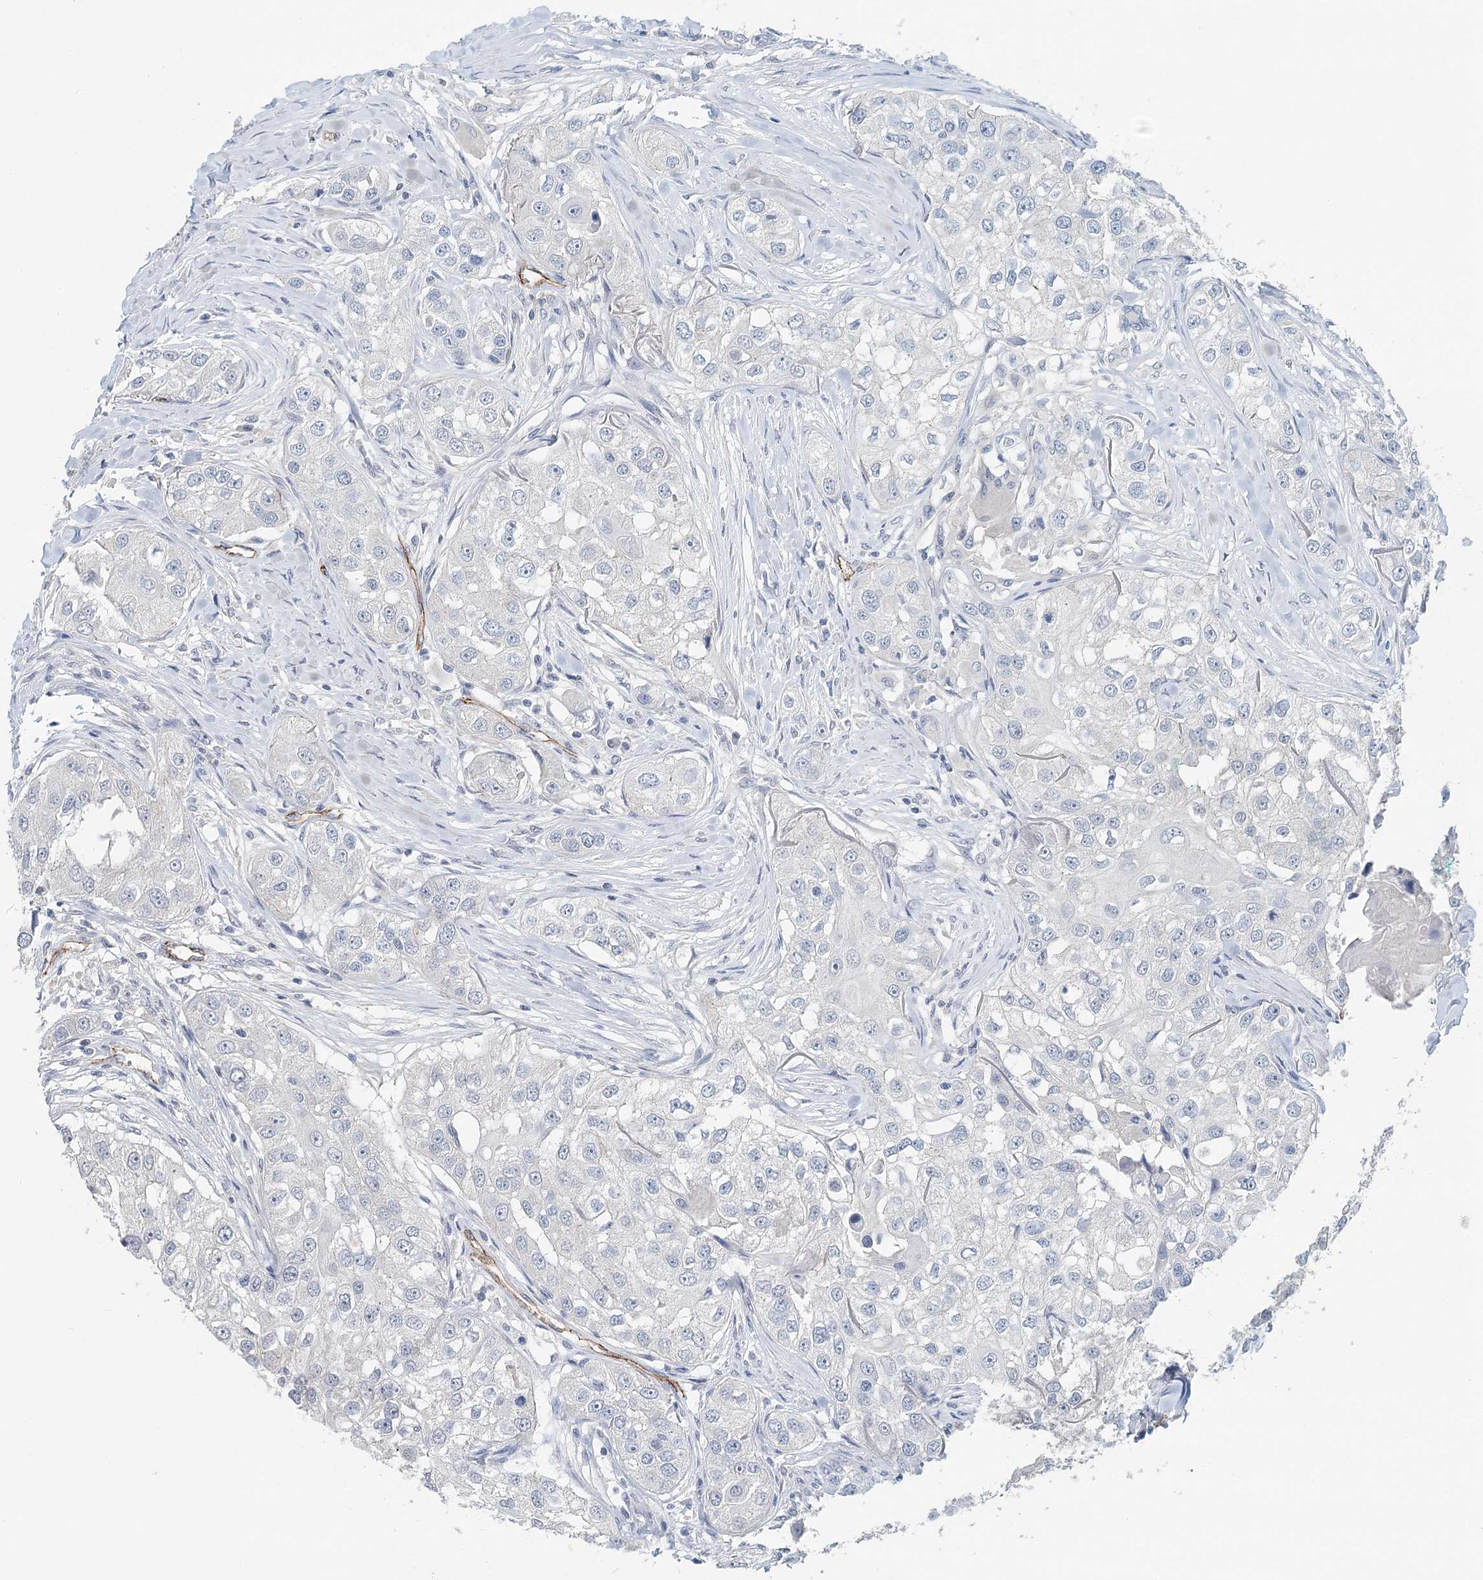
{"staining": {"intensity": "negative", "quantity": "none", "location": "none"}, "tissue": "head and neck cancer", "cell_type": "Tumor cells", "image_type": "cancer", "snomed": [{"axis": "morphology", "description": "Normal tissue, NOS"}, {"axis": "morphology", "description": "Squamous cell carcinoma, NOS"}, {"axis": "topography", "description": "Skeletal muscle"}, {"axis": "topography", "description": "Head-Neck"}], "caption": "A photomicrograph of head and neck cancer (squamous cell carcinoma) stained for a protein exhibits no brown staining in tumor cells. Brightfield microscopy of IHC stained with DAB (brown) and hematoxylin (blue), captured at high magnification.", "gene": "SYNPO", "patient": {"sex": "male", "age": 51}}